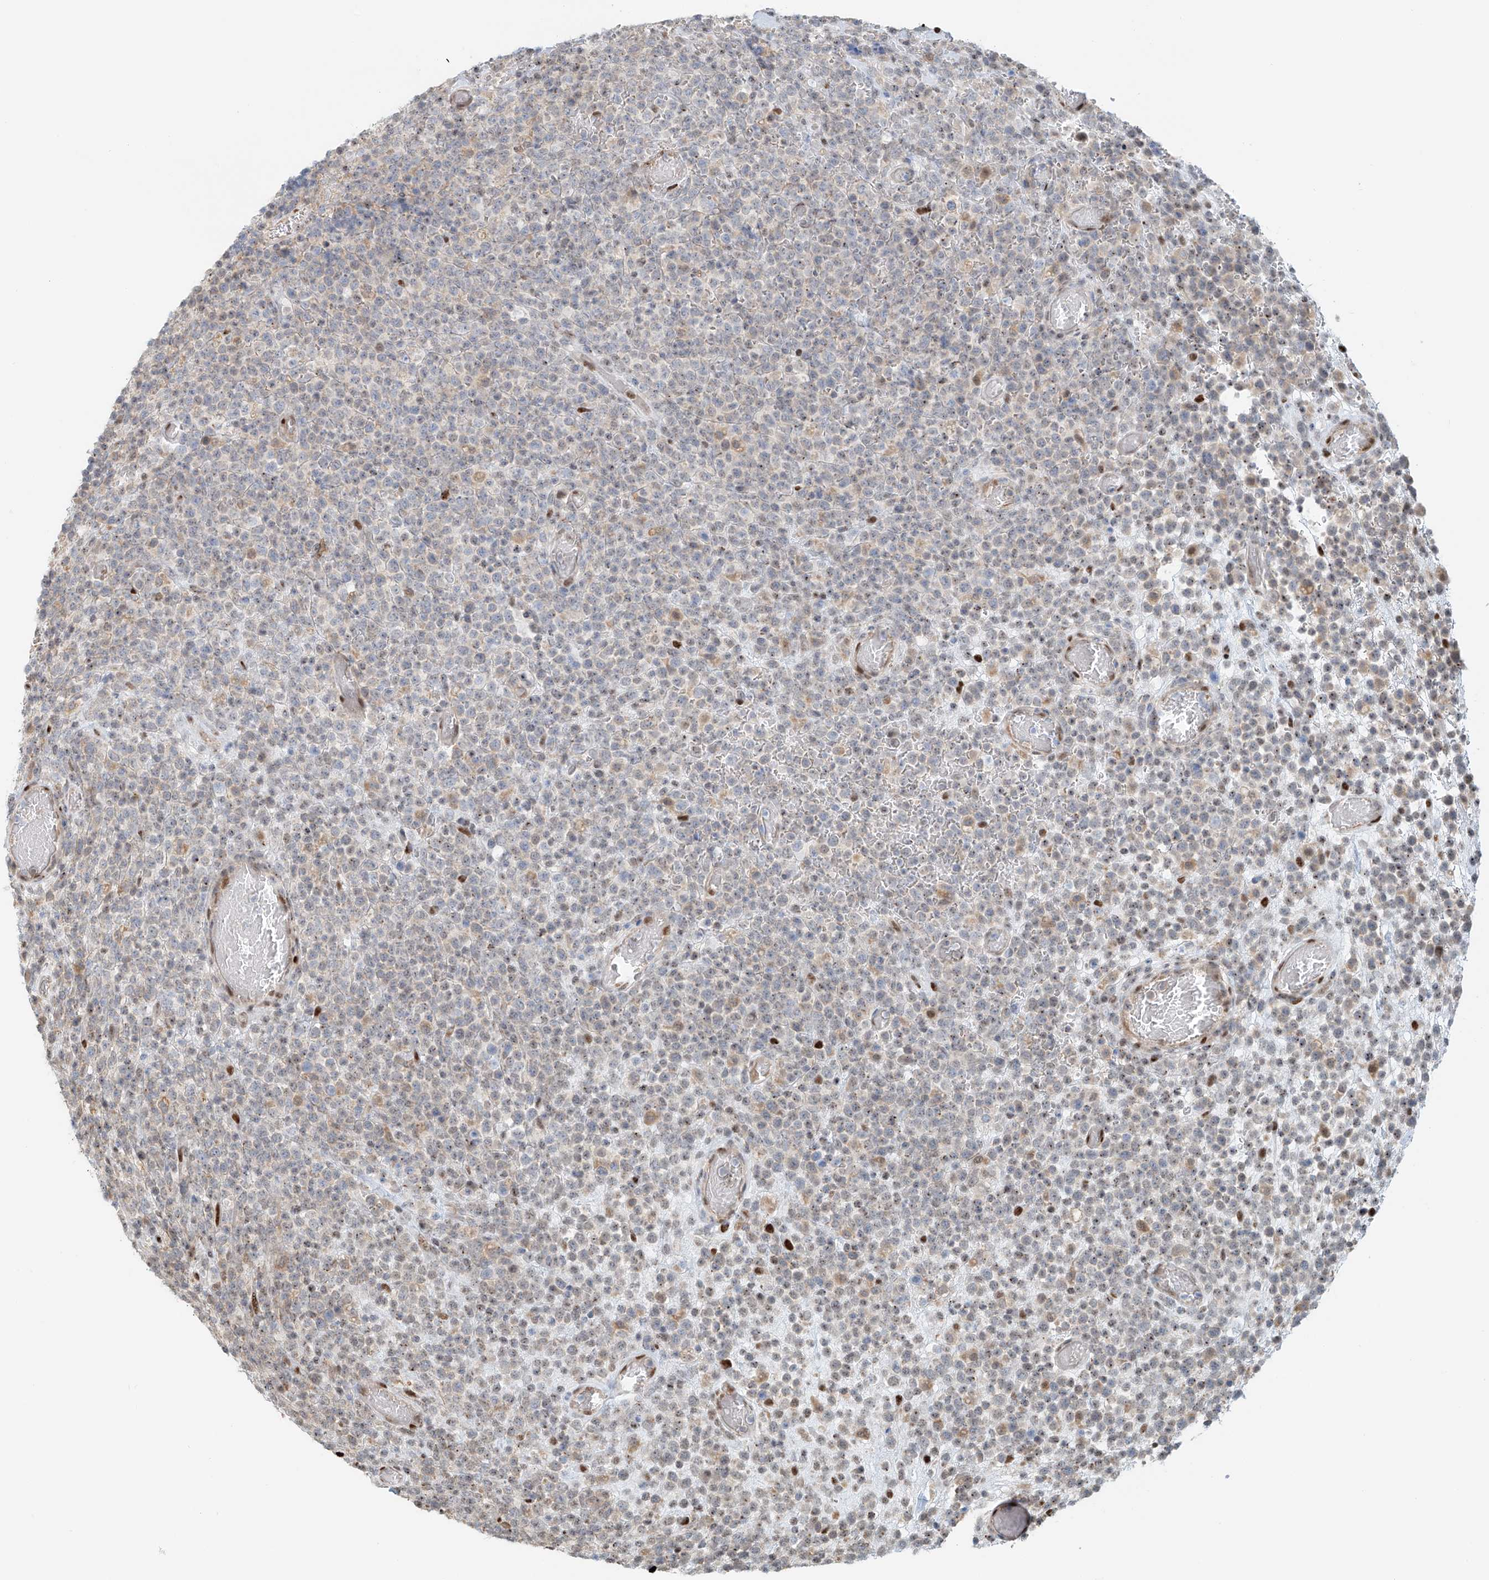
{"staining": {"intensity": "negative", "quantity": "none", "location": "none"}, "tissue": "lymphoma", "cell_type": "Tumor cells", "image_type": "cancer", "snomed": [{"axis": "morphology", "description": "Malignant lymphoma, non-Hodgkin's type, High grade"}, {"axis": "topography", "description": "Colon"}], "caption": "The IHC image has no significant positivity in tumor cells of high-grade malignant lymphoma, non-Hodgkin's type tissue. Nuclei are stained in blue.", "gene": "ZNF514", "patient": {"sex": "female", "age": 53}}